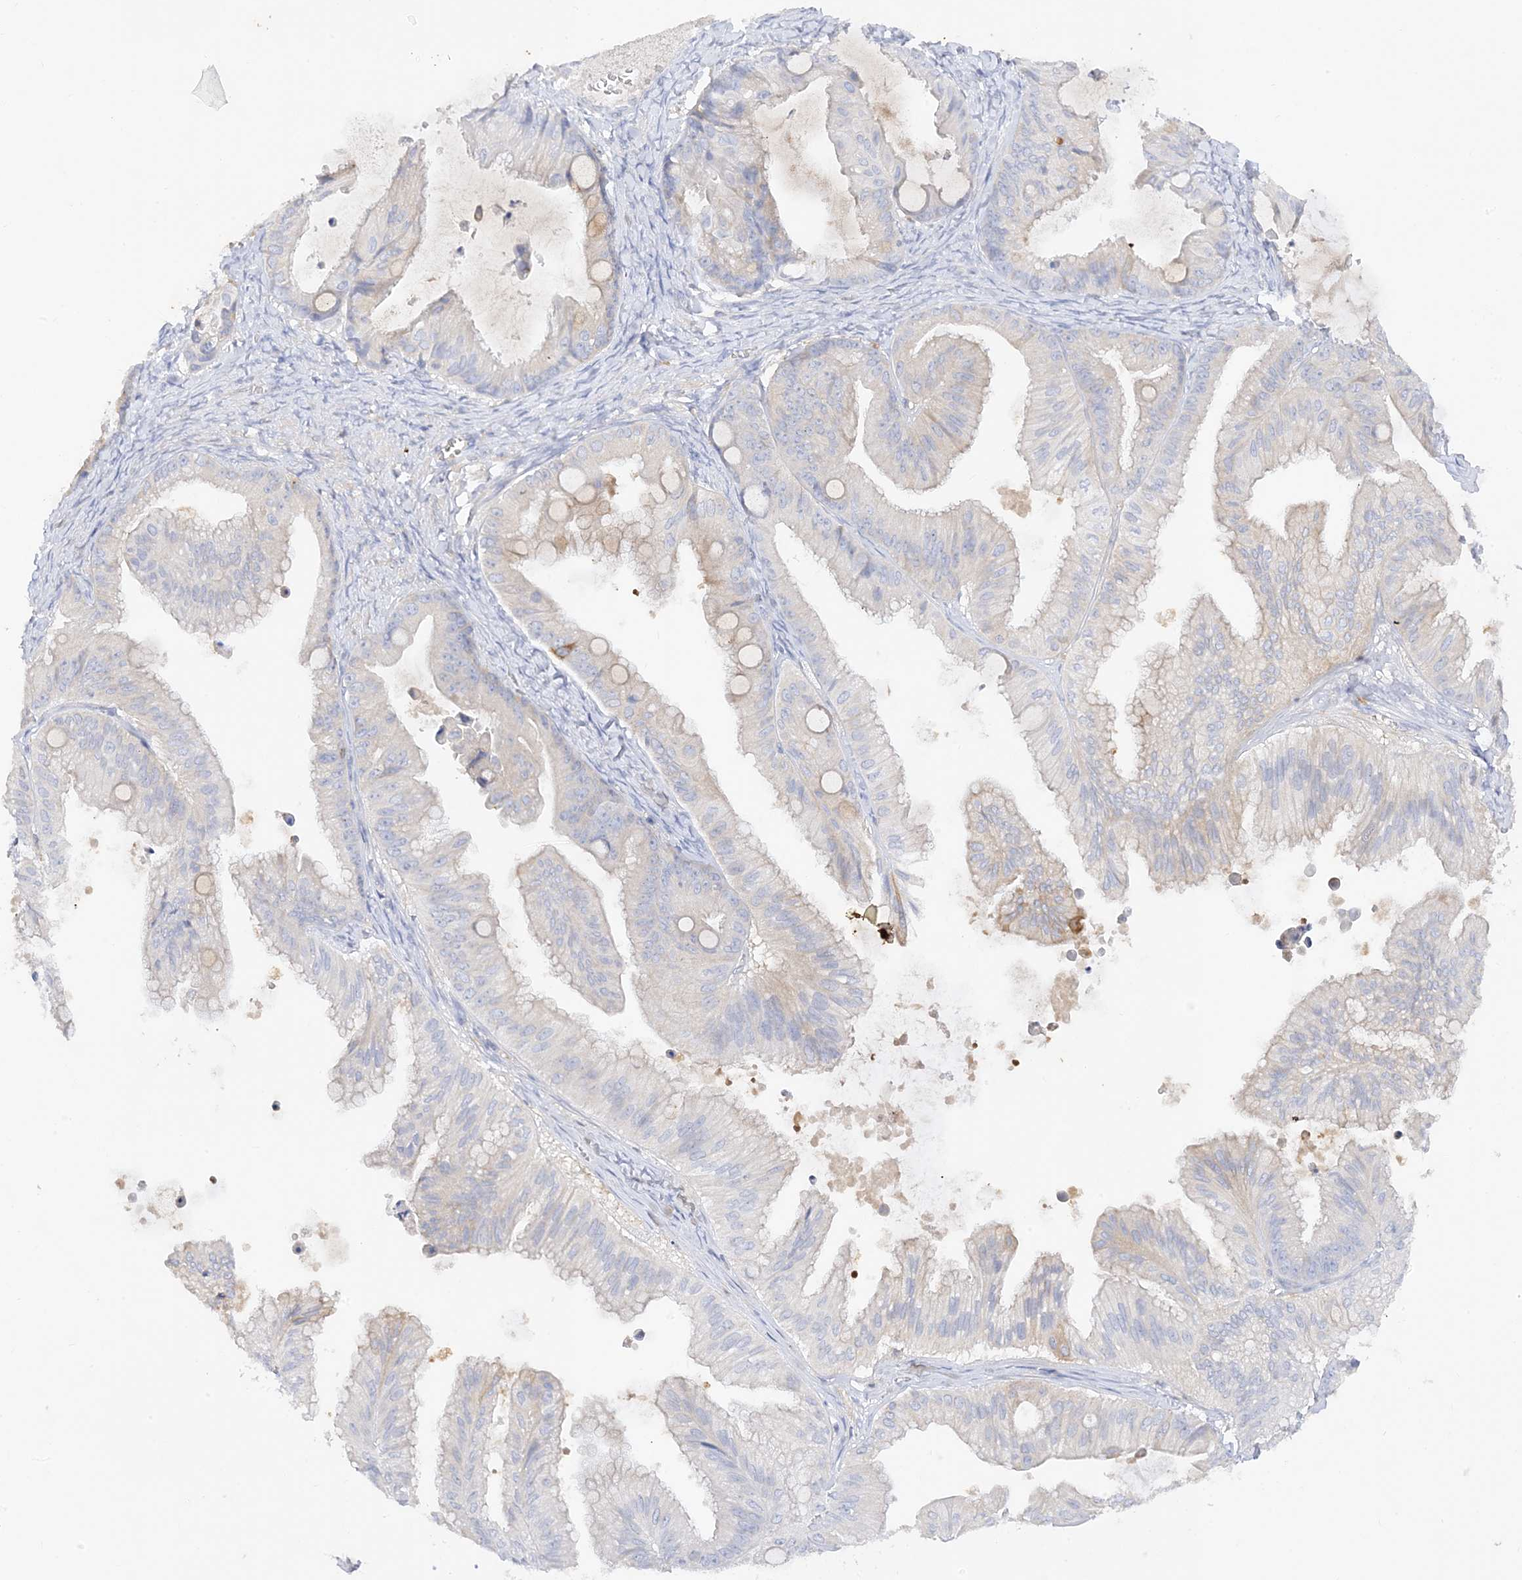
{"staining": {"intensity": "weak", "quantity": "<25%", "location": "cytoplasmic/membranous"}, "tissue": "ovarian cancer", "cell_type": "Tumor cells", "image_type": "cancer", "snomed": [{"axis": "morphology", "description": "Cystadenocarcinoma, mucinous, NOS"}, {"axis": "topography", "description": "Ovary"}], "caption": "Protein analysis of ovarian cancer reveals no significant expression in tumor cells.", "gene": "ARV1", "patient": {"sex": "female", "age": 71}}